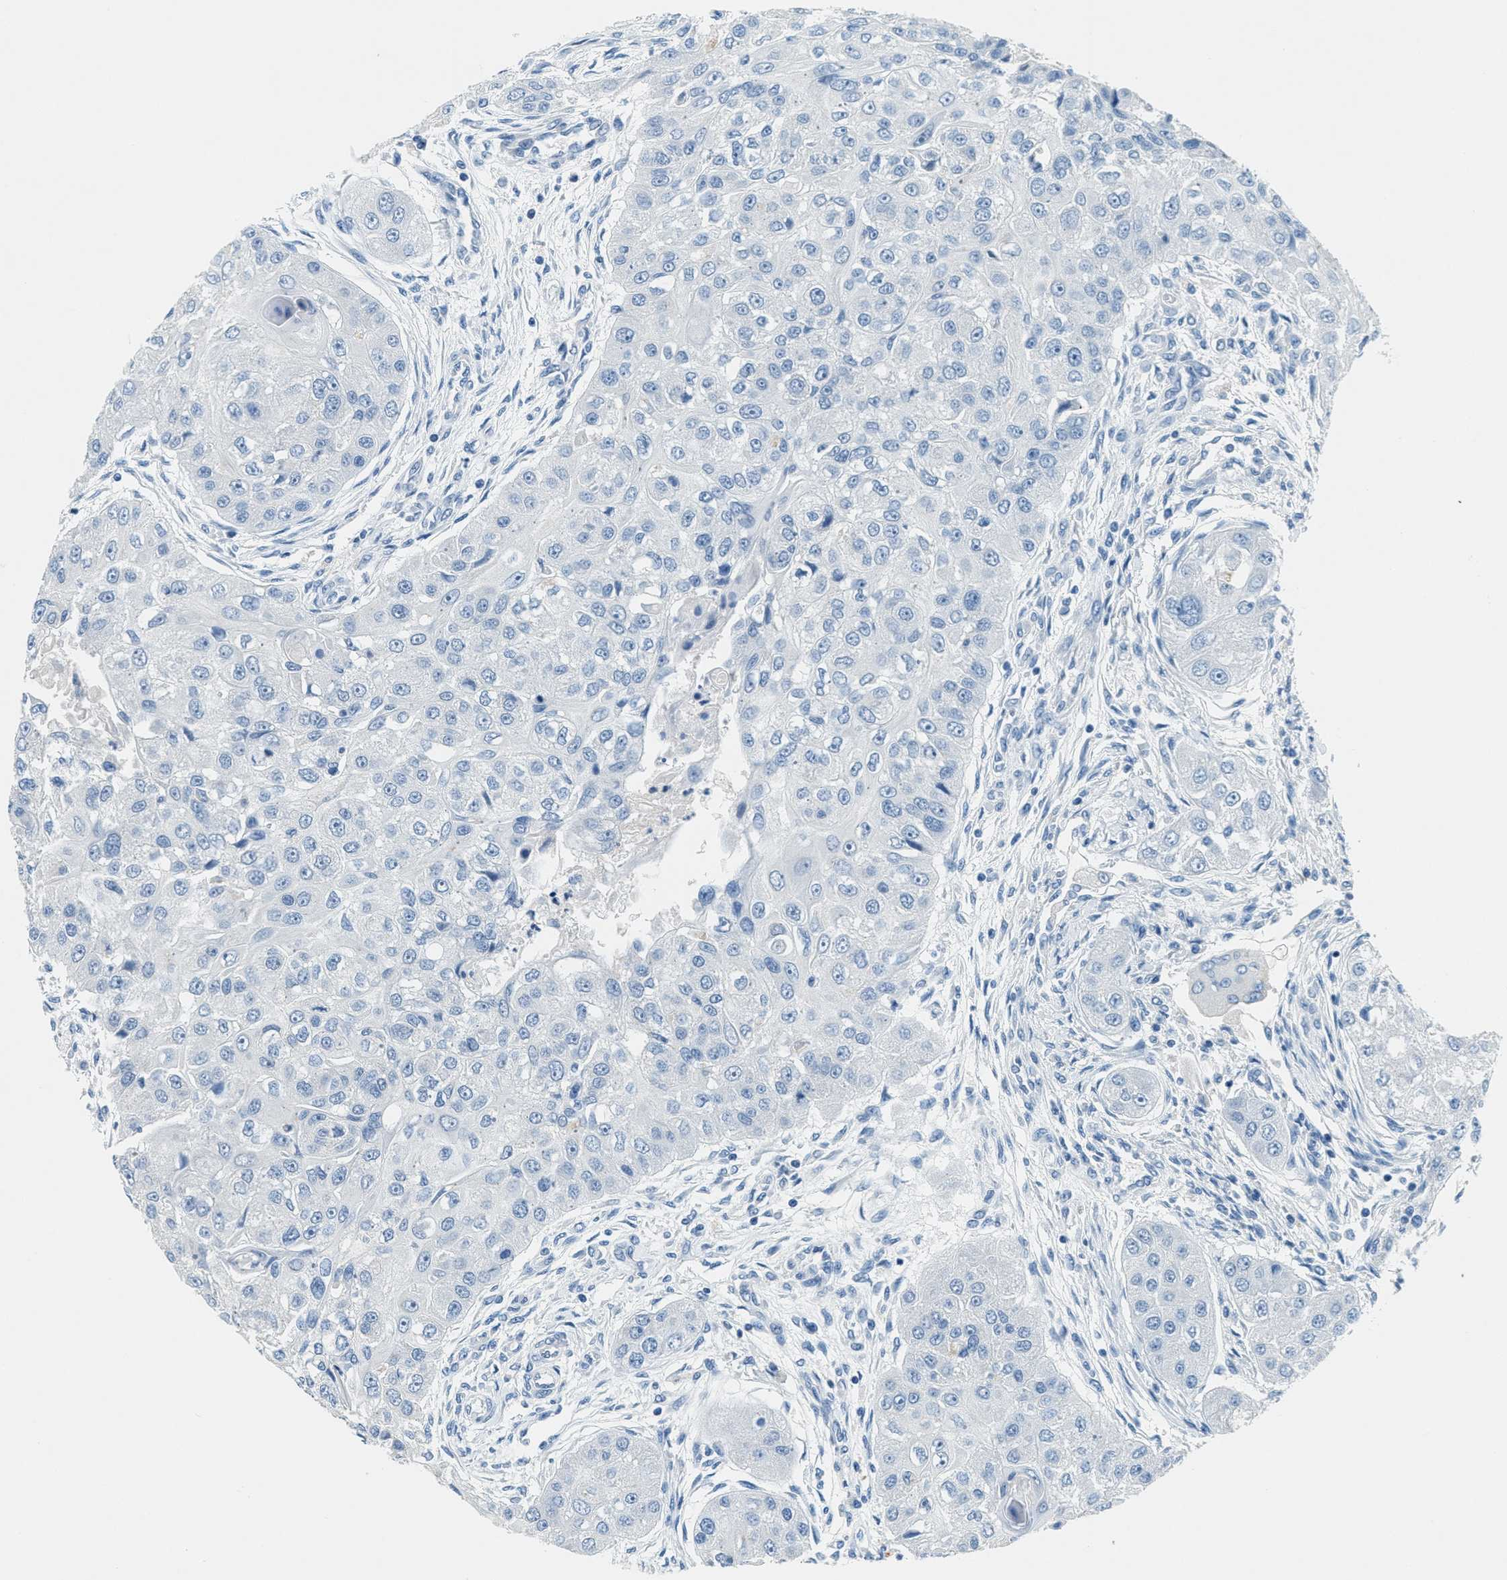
{"staining": {"intensity": "negative", "quantity": "none", "location": "none"}, "tissue": "head and neck cancer", "cell_type": "Tumor cells", "image_type": "cancer", "snomed": [{"axis": "morphology", "description": "Normal tissue, NOS"}, {"axis": "morphology", "description": "Squamous cell carcinoma, NOS"}, {"axis": "topography", "description": "Skeletal muscle"}, {"axis": "topography", "description": "Head-Neck"}], "caption": "An IHC image of squamous cell carcinoma (head and neck) is shown. There is no staining in tumor cells of squamous cell carcinoma (head and neck).", "gene": "A2M", "patient": {"sex": "male", "age": 51}}